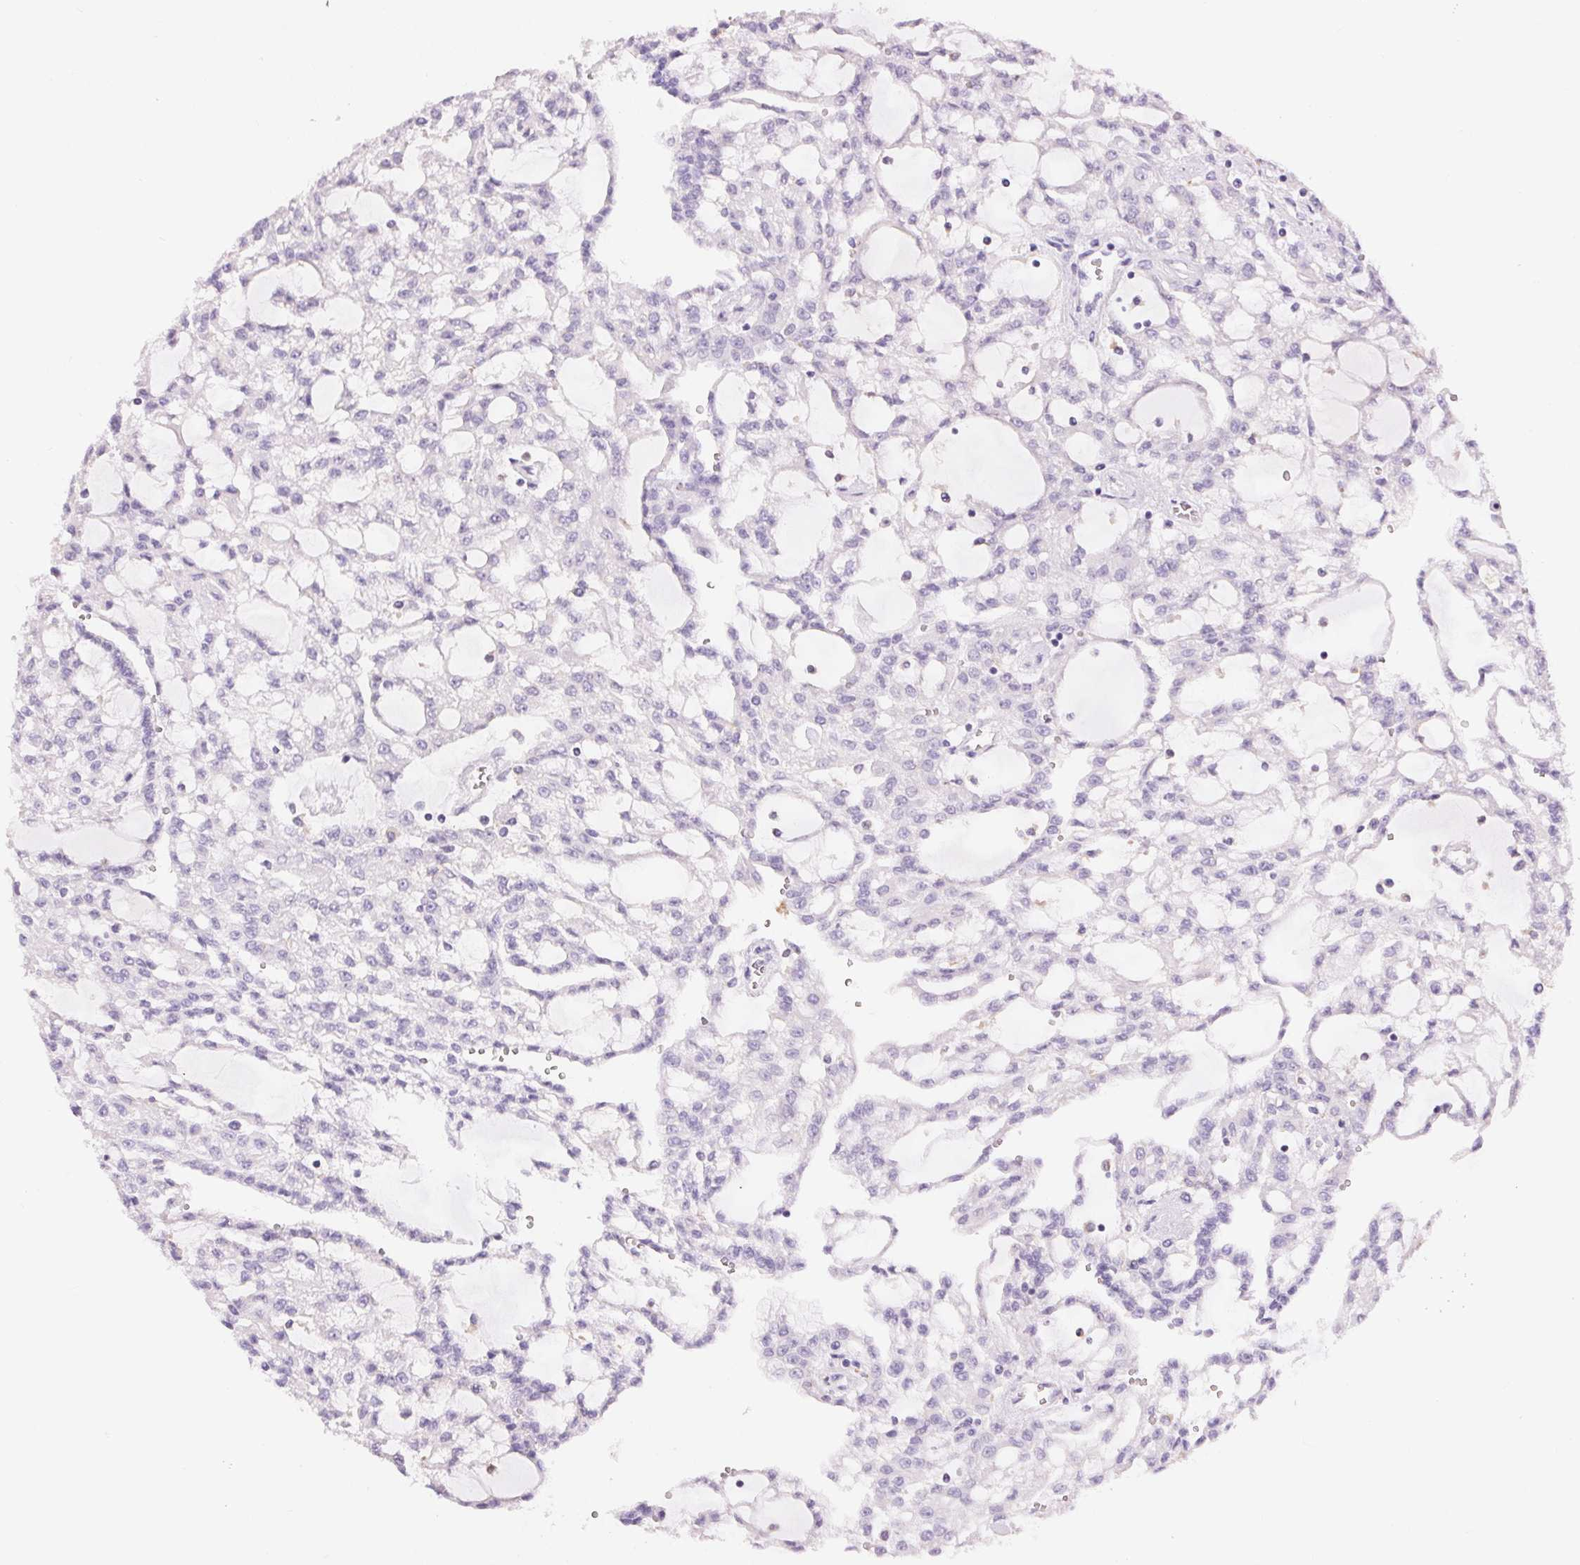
{"staining": {"intensity": "negative", "quantity": "none", "location": "none"}, "tissue": "renal cancer", "cell_type": "Tumor cells", "image_type": "cancer", "snomed": [{"axis": "morphology", "description": "Adenocarcinoma, NOS"}, {"axis": "topography", "description": "Kidney"}], "caption": "DAB immunohistochemical staining of human renal adenocarcinoma displays no significant positivity in tumor cells.", "gene": "PNLIPRP3", "patient": {"sex": "male", "age": 63}}